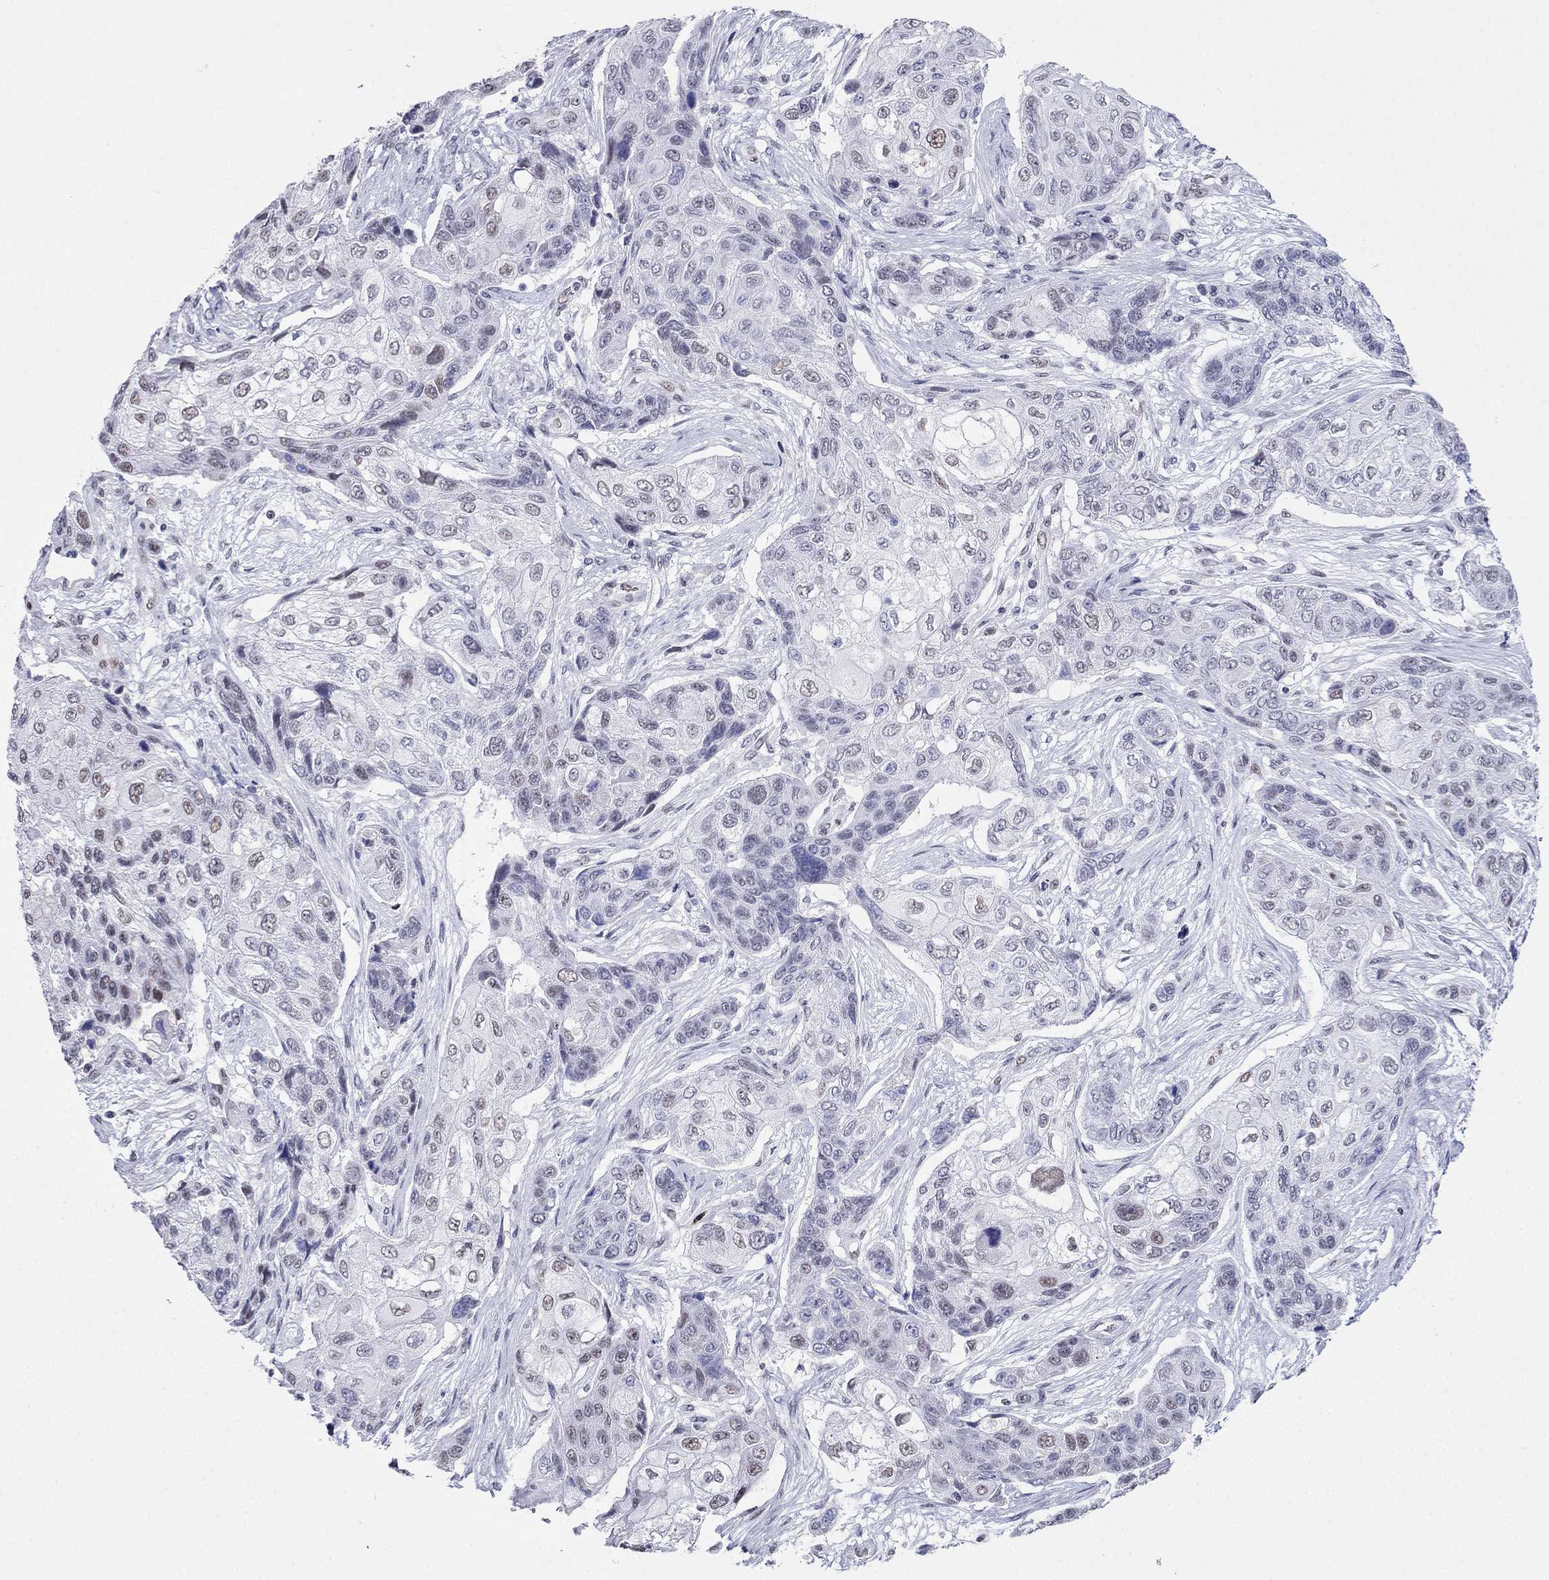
{"staining": {"intensity": "weak", "quantity": "<25%", "location": "nuclear"}, "tissue": "lung cancer", "cell_type": "Tumor cells", "image_type": "cancer", "snomed": [{"axis": "morphology", "description": "Squamous cell carcinoma, NOS"}, {"axis": "topography", "description": "Lung"}], "caption": "This histopathology image is of lung cancer (squamous cell carcinoma) stained with IHC to label a protein in brown with the nuclei are counter-stained blue. There is no staining in tumor cells. (DAB IHC with hematoxylin counter stain).", "gene": "PPM1G", "patient": {"sex": "male", "age": 69}}